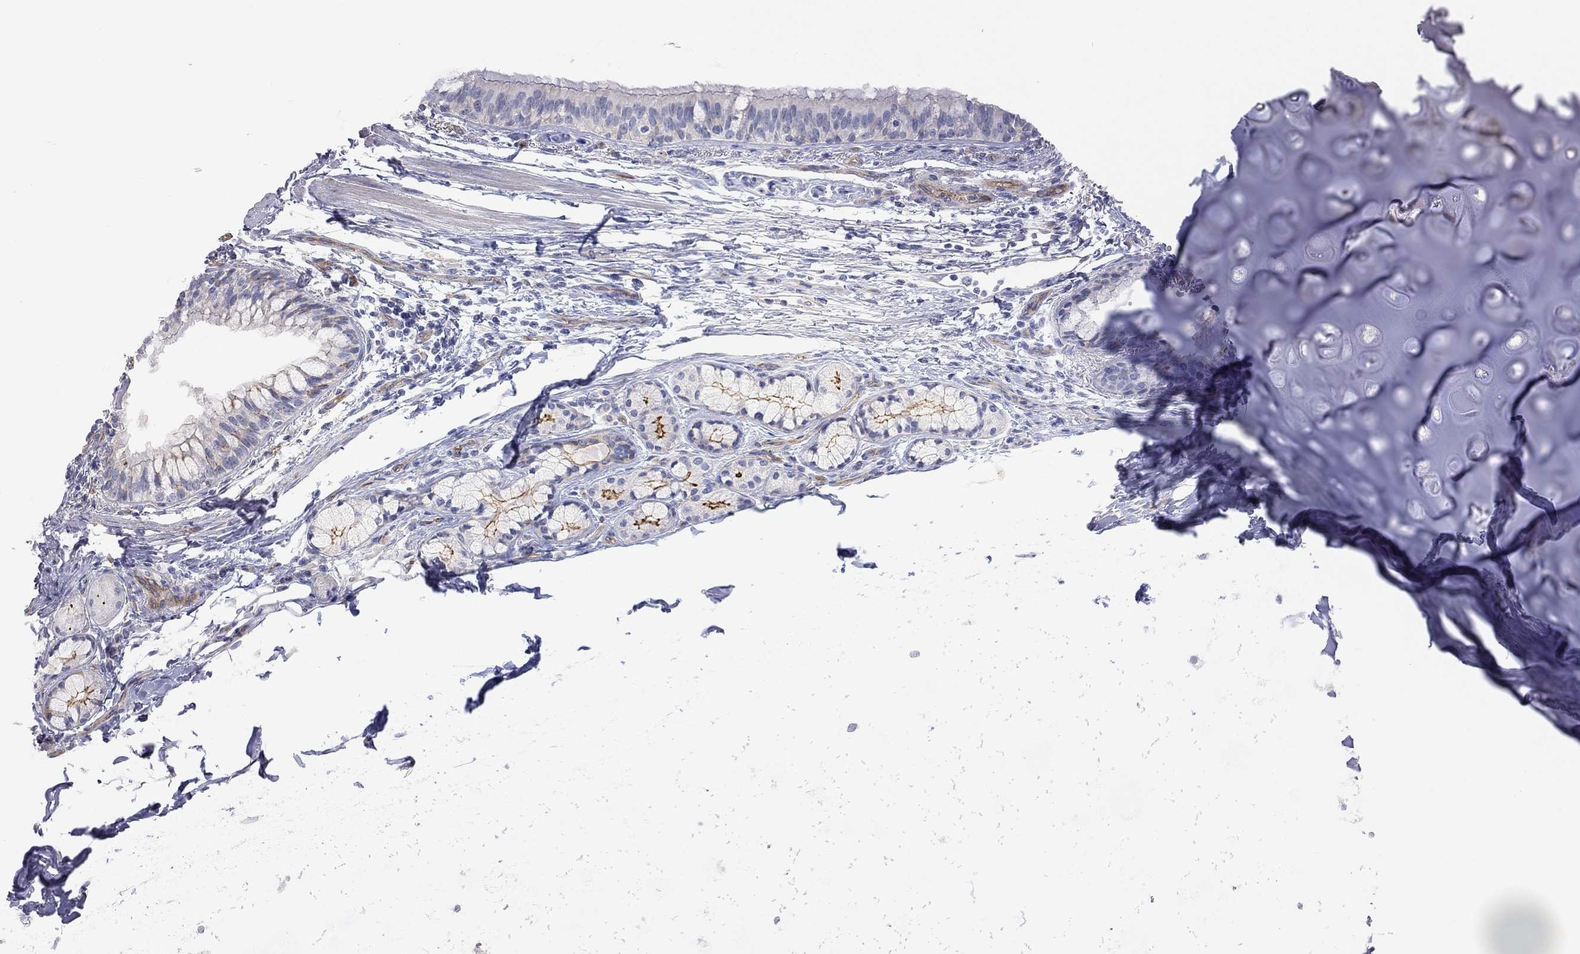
{"staining": {"intensity": "negative", "quantity": "none", "location": "none"}, "tissue": "bronchus", "cell_type": "Respiratory epithelial cells", "image_type": "normal", "snomed": [{"axis": "morphology", "description": "Normal tissue, NOS"}, {"axis": "morphology", "description": "Squamous cell carcinoma, NOS"}, {"axis": "topography", "description": "Bronchus"}, {"axis": "topography", "description": "Lung"}], "caption": "DAB immunohistochemical staining of benign bronchus displays no significant positivity in respiratory epithelial cells. Brightfield microscopy of immunohistochemistry stained with DAB (3,3'-diaminobenzidine) (brown) and hematoxylin (blue), captured at high magnification.", "gene": "GPRC5B", "patient": {"sex": "male", "age": 69}}